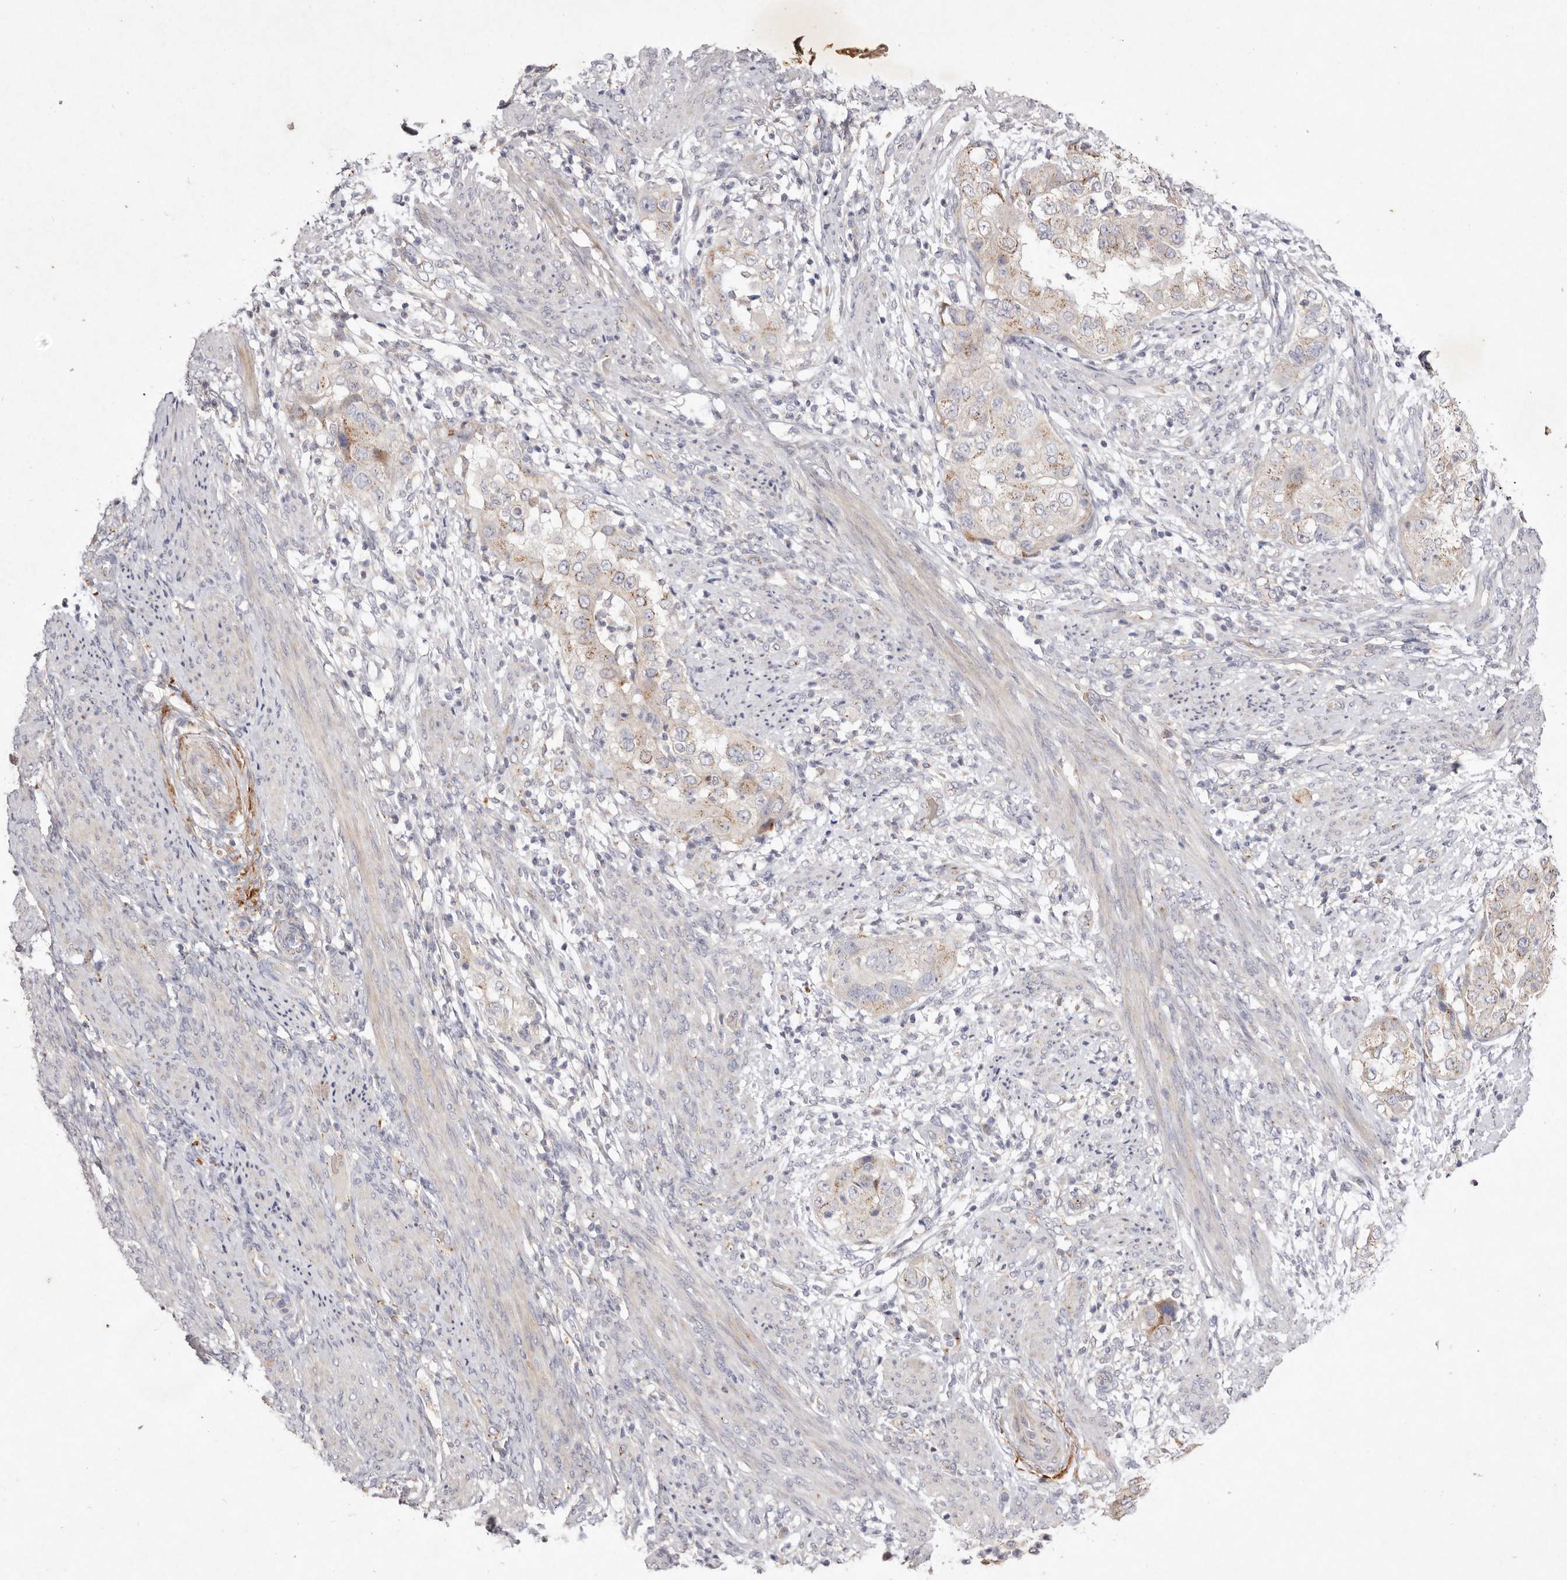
{"staining": {"intensity": "moderate", "quantity": "25%-75%", "location": "cytoplasmic/membranous"}, "tissue": "endometrial cancer", "cell_type": "Tumor cells", "image_type": "cancer", "snomed": [{"axis": "morphology", "description": "Adenocarcinoma, NOS"}, {"axis": "topography", "description": "Endometrium"}], "caption": "Immunohistochemistry (IHC) photomicrograph of neoplastic tissue: human endometrial cancer stained using immunohistochemistry (IHC) displays medium levels of moderate protein expression localized specifically in the cytoplasmic/membranous of tumor cells, appearing as a cytoplasmic/membranous brown color.", "gene": "USP24", "patient": {"sex": "female", "age": 85}}